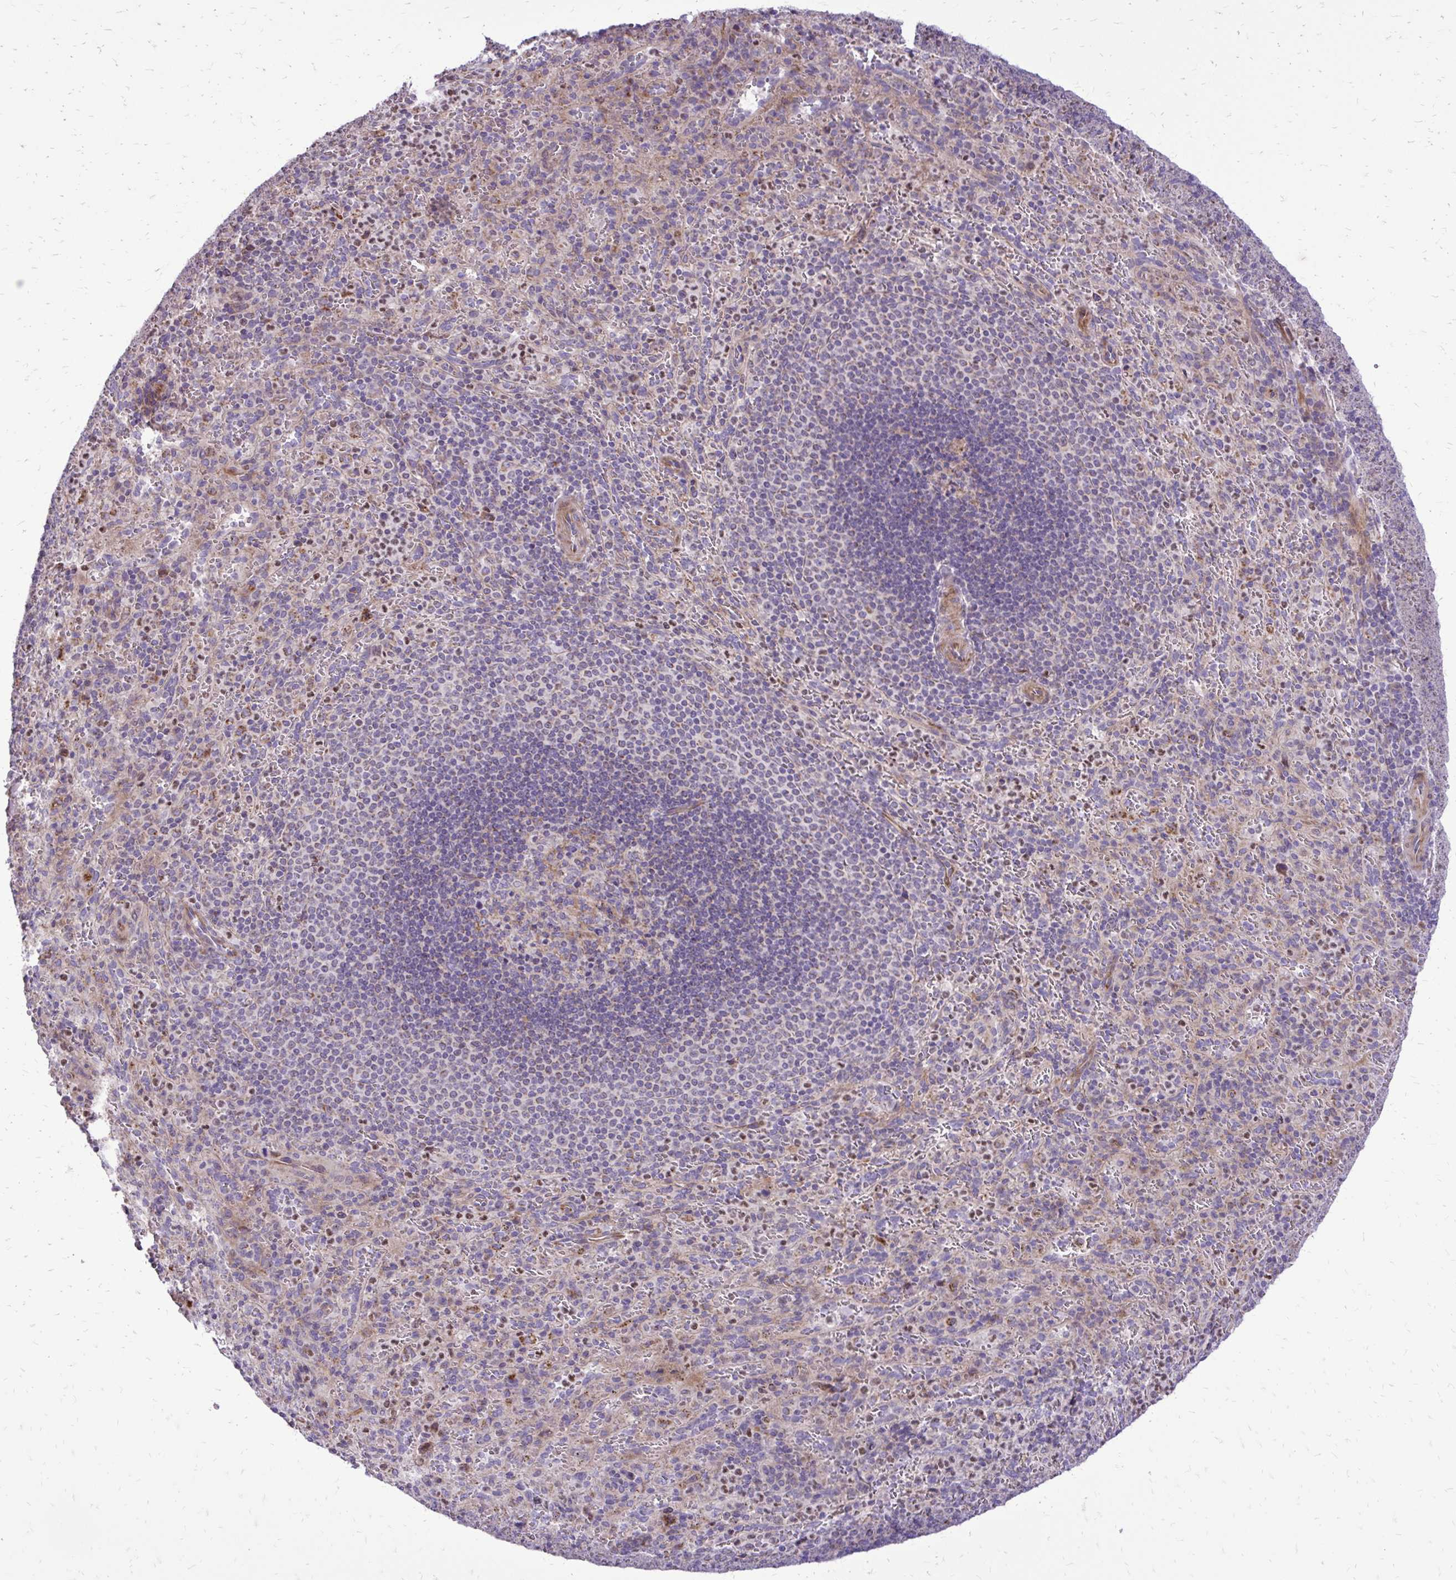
{"staining": {"intensity": "negative", "quantity": "none", "location": "none"}, "tissue": "spleen", "cell_type": "Cells in red pulp", "image_type": "normal", "snomed": [{"axis": "morphology", "description": "Normal tissue, NOS"}, {"axis": "topography", "description": "Spleen"}], "caption": "The micrograph demonstrates no staining of cells in red pulp in unremarkable spleen.", "gene": "ABCC3", "patient": {"sex": "male", "age": 57}}